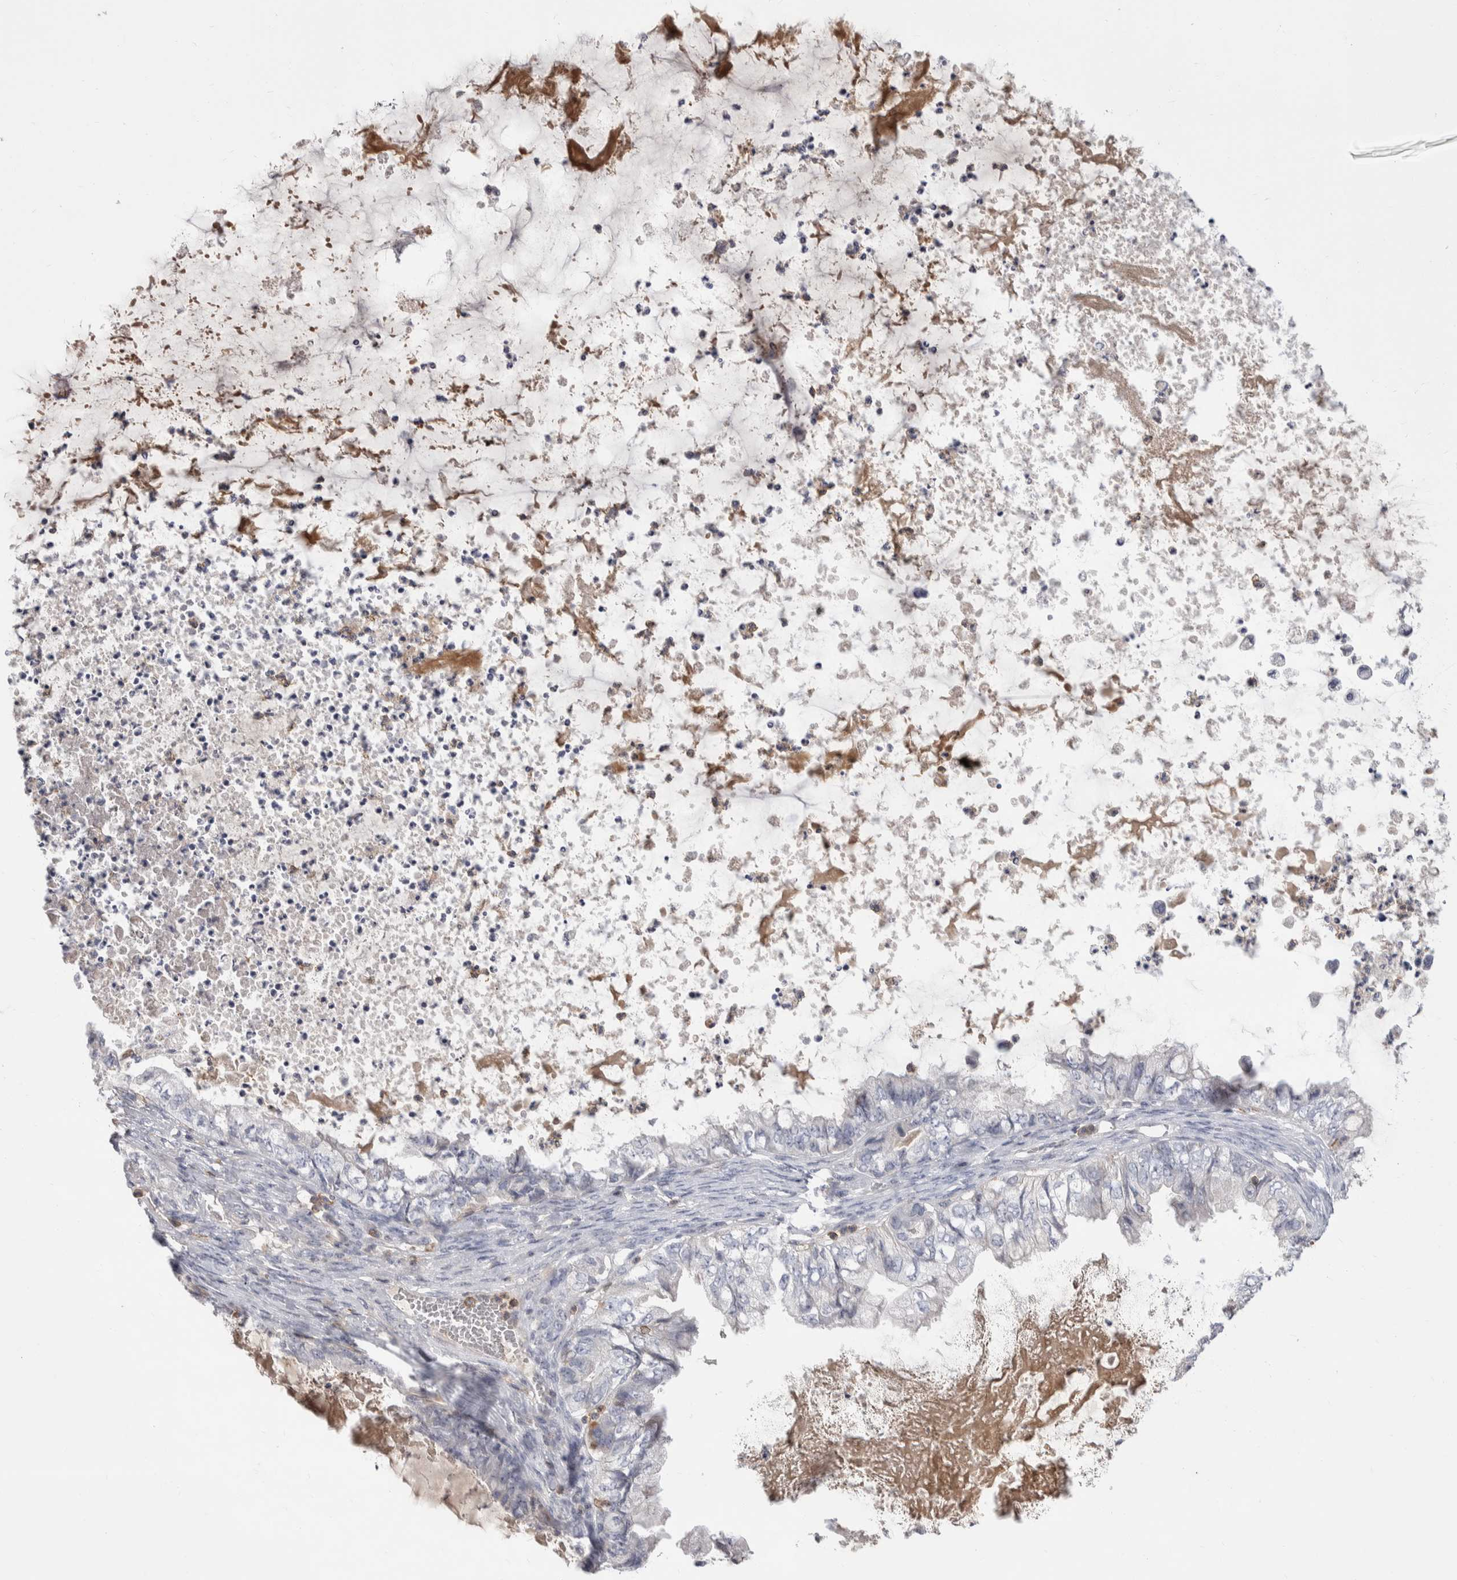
{"staining": {"intensity": "negative", "quantity": "none", "location": "none"}, "tissue": "ovarian cancer", "cell_type": "Tumor cells", "image_type": "cancer", "snomed": [{"axis": "morphology", "description": "Cystadenocarcinoma, mucinous, NOS"}, {"axis": "topography", "description": "Ovary"}], "caption": "This is an immunohistochemistry (IHC) histopathology image of ovarian mucinous cystadenocarcinoma. There is no staining in tumor cells.", "gene": "CEP295NL", "patient": {"sex": "female", "age": 80}}